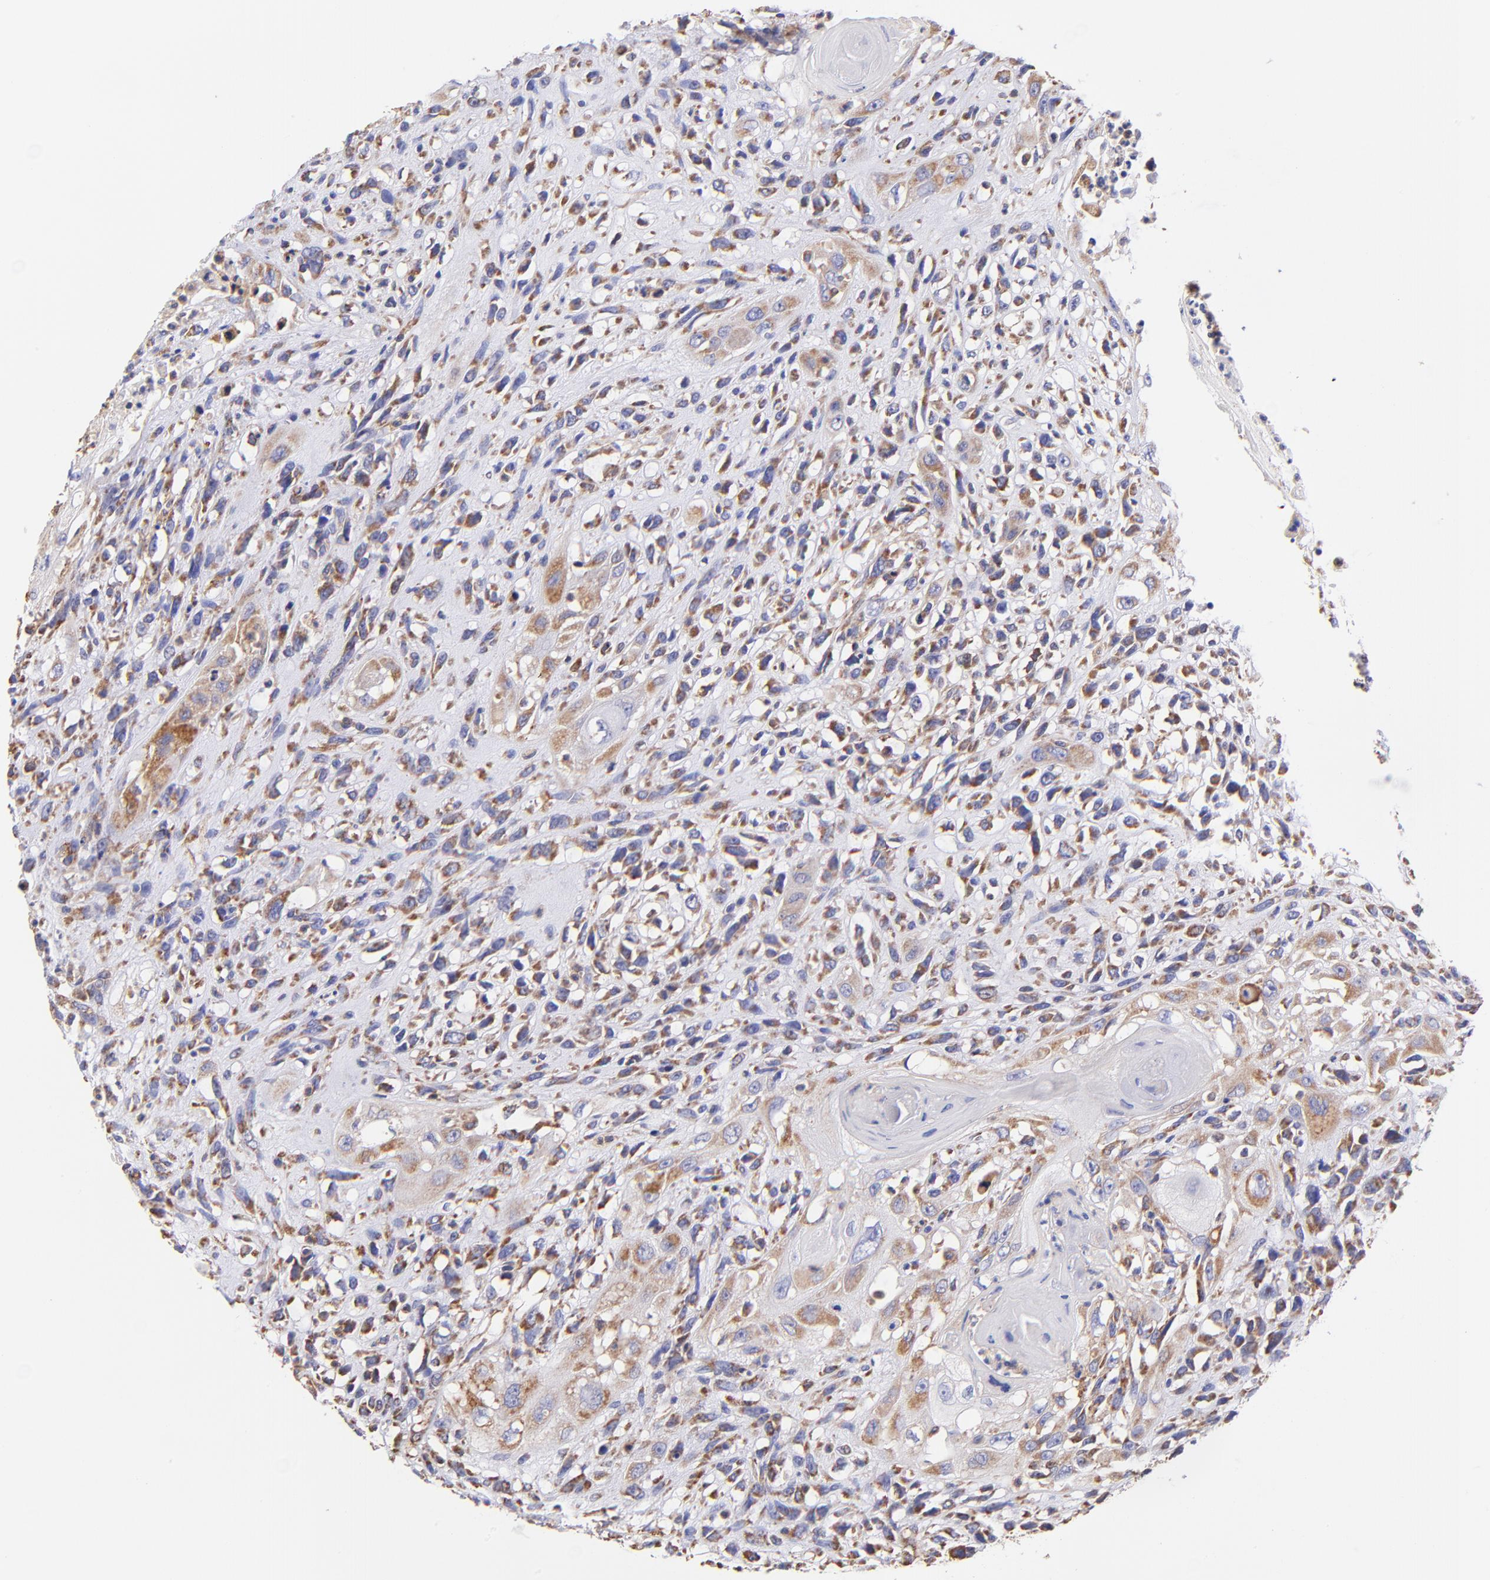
{"staining": {"intensity": "weak", "quantity": ">75%", "location": "cytoplasmic/membranous"}, "tissue": "head and neck cancer", "cell_type": "Tumor cells", "image_type": "cancer", "snomed": [{"axis": "morphology", "description": "Necrosis, NOS"}, {"axis": "morphology", "description": "Neoplasm, malignant, NOS"}, {"axis": "topography", "description": "Salivary gland"}, {"axis": "topography", "description": "Head-Neck"}], "caption": "DAB (3,3'-diaminobenzidine) immunohistochemical staining of human neoplasm (malignant) (head and neck) displays weak cytoplasmic/membranous protein staining in approximately >75% of tumor cells.", "gene": "PREX1", "patient": {"sex": "male", "age": 43}}